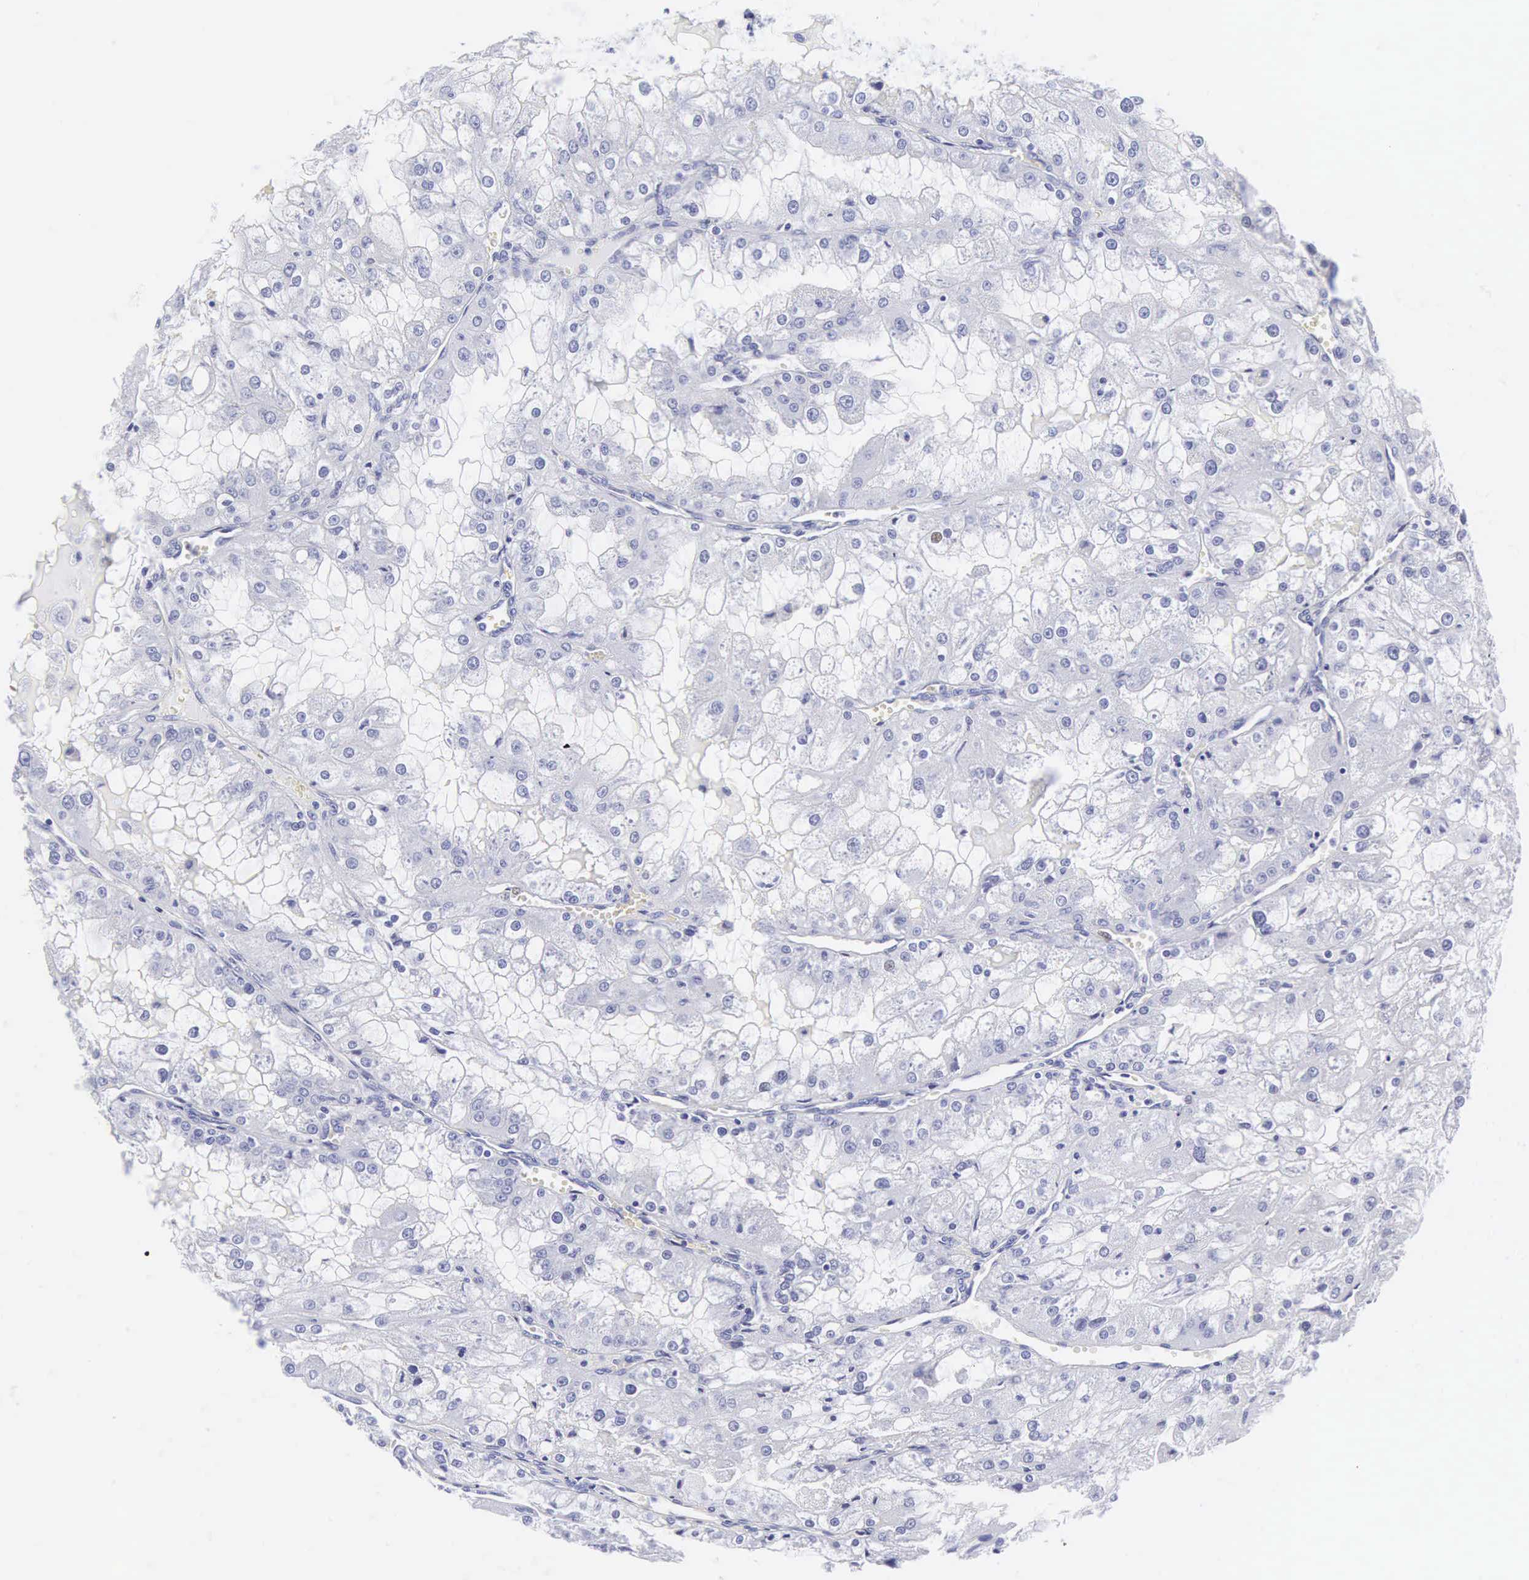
{"staining": {"intensity": "negative", "quantity": "none", "location": "none"}, "tissue": "renal cancer", "cell_type": "Tumor cells", "image_type": "cancer", "snomed": [{"axis": "morphology", "description": "Adenocarcinoma, NOS"}, {"axis": "topography", "description": "Kidney"}], "caption": "Tumor cells are negative for protein expression in human renal cancer.", "gene": "INS", "patient": {"sex": "female", "age": 74}}